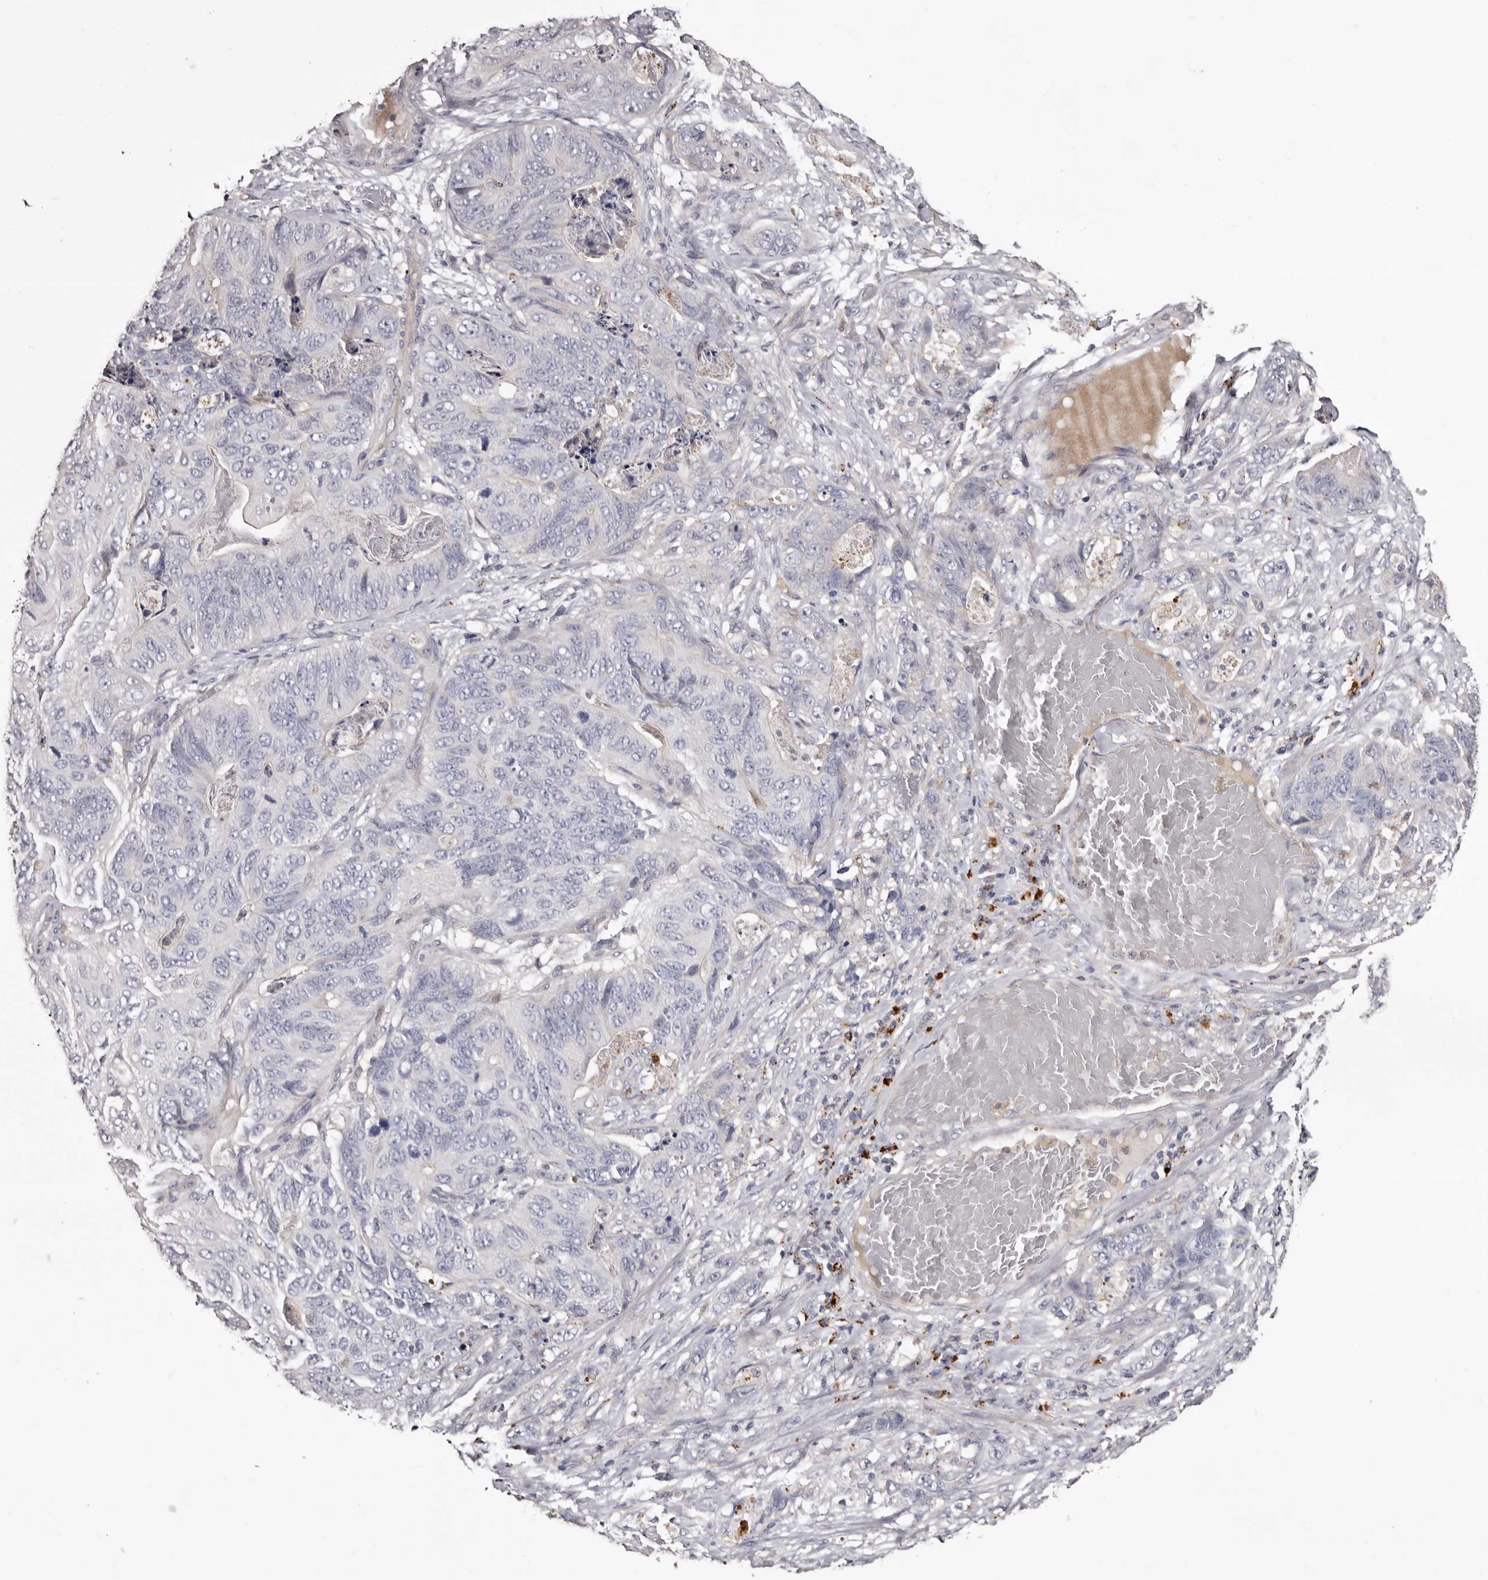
{"staining": {"intensity": "negative", "quantity": "none", "location": "none"}, "tissue": "stomach cancer", "cell_type": "Tumor cells", "image_type": "cancer", "snomed": [{"axis": "morphology", "description": "Normal tissue, NOS"}, {"axis": "morphology", "description": "Adenocarcinoma, NOS"}, {"axis": "topography", "description": "Stomach"}], "caption": "The histopathology image reveals no staining of tumor cells in stomach adenocarcinoma. (Stains: DAB immunohistochemistry (IHC) with hematoxylin counter stain, Microscopy: brightfield microscopy at high magnification).", "gene": "SLC10A4", "patient": {"sex": "female", "age": 89}}